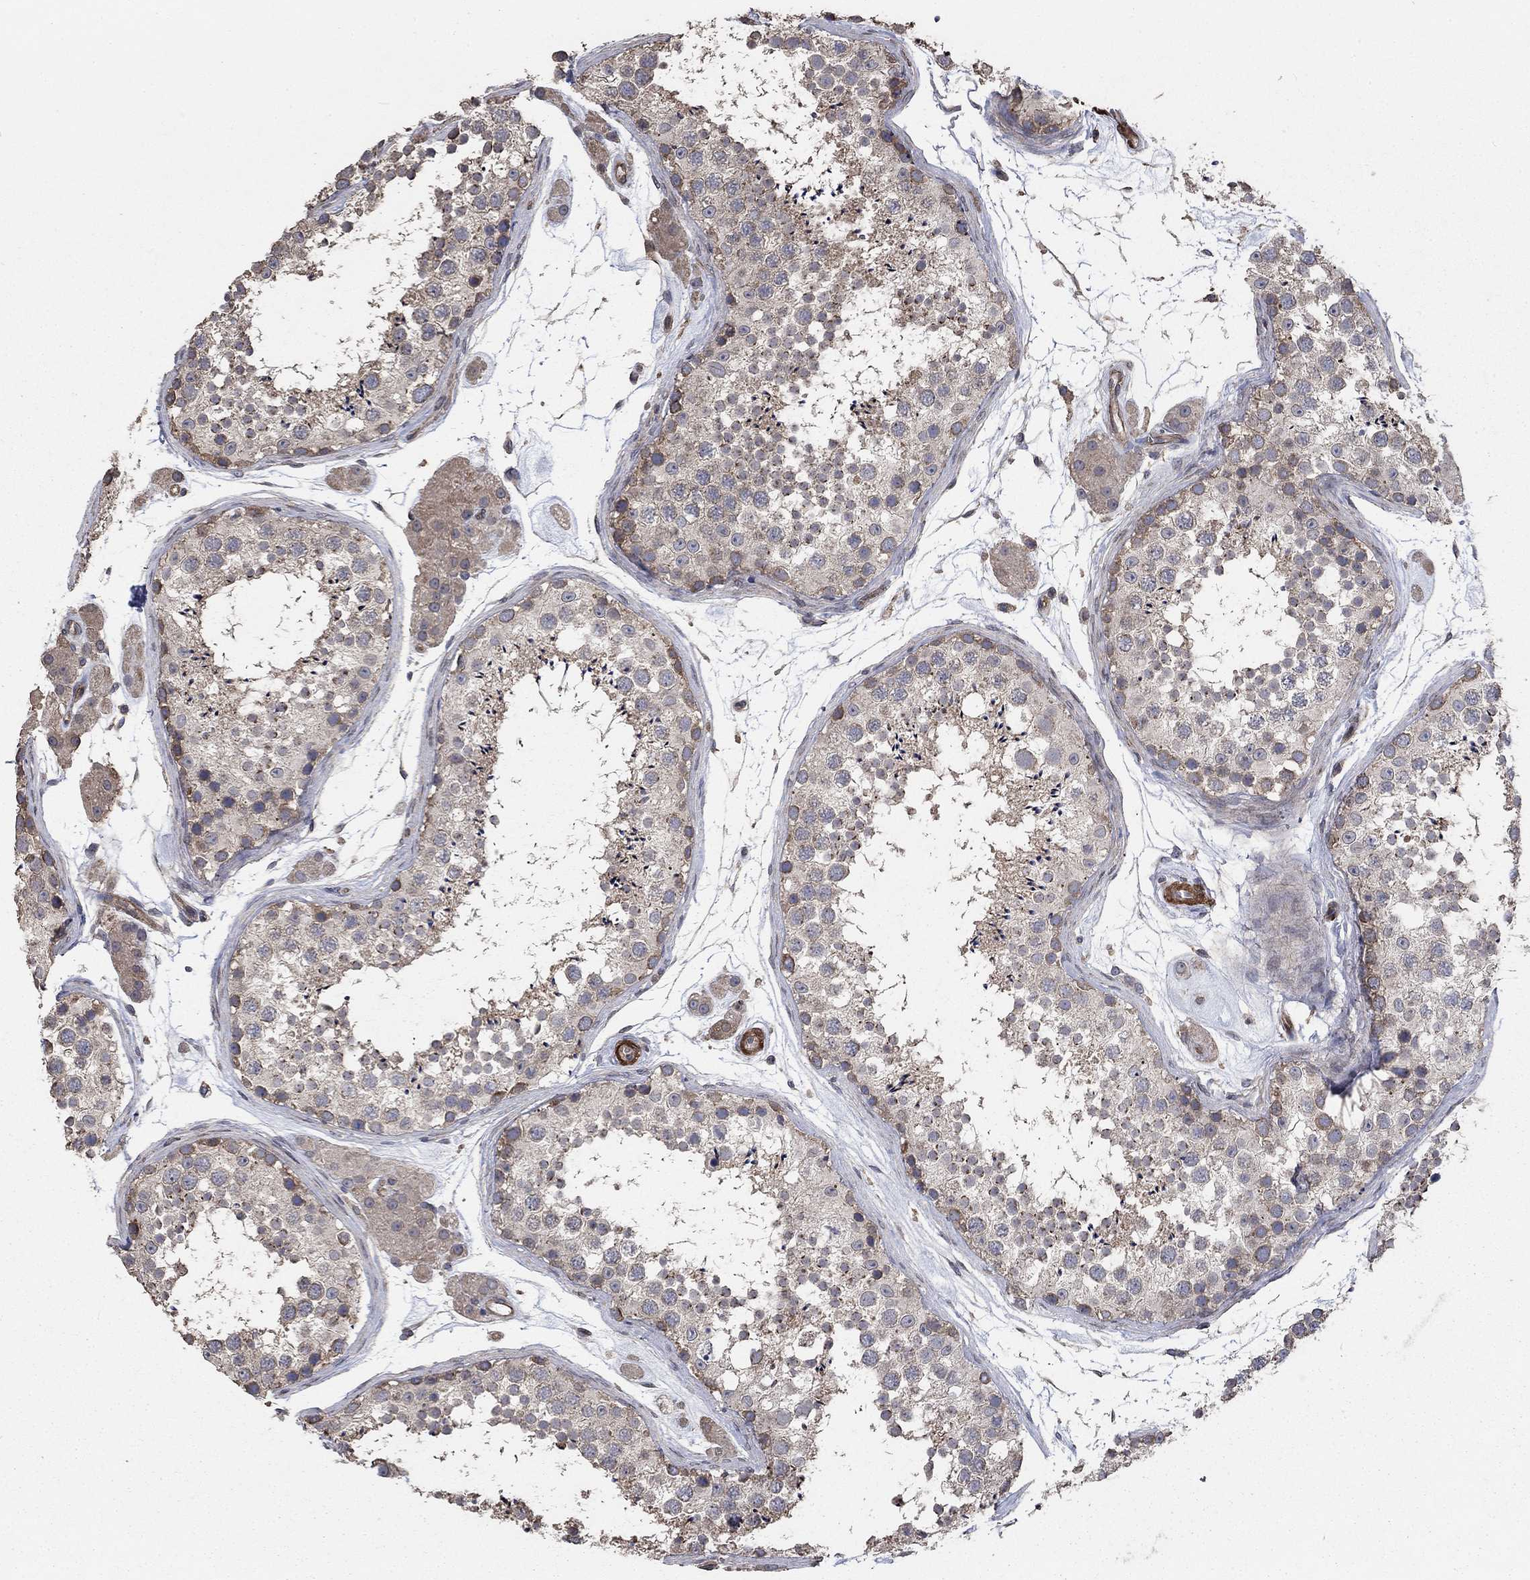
{"staining": {"intensity": "weak", "quantity": "25%-75%", "location": "cytoplasmic/membranous"}, "tissue": "testis", "cell_type": "Cells in seminiferous ducts", "image_type": "normal", "snomed": [{"axis": "morphology", "description": "Normal tissue, NOS"}, {"axis": "topography", "description": "Testis"}], "caption": "Brown immunohistochemical staining in unremarkable human testis exhibits weak cytoplasmic/membranous expression in approximately 25%-75% of cells in seminiferous ducts.", "gene": "PDE3A", "patient": {"sex": "male", "age": 41}}